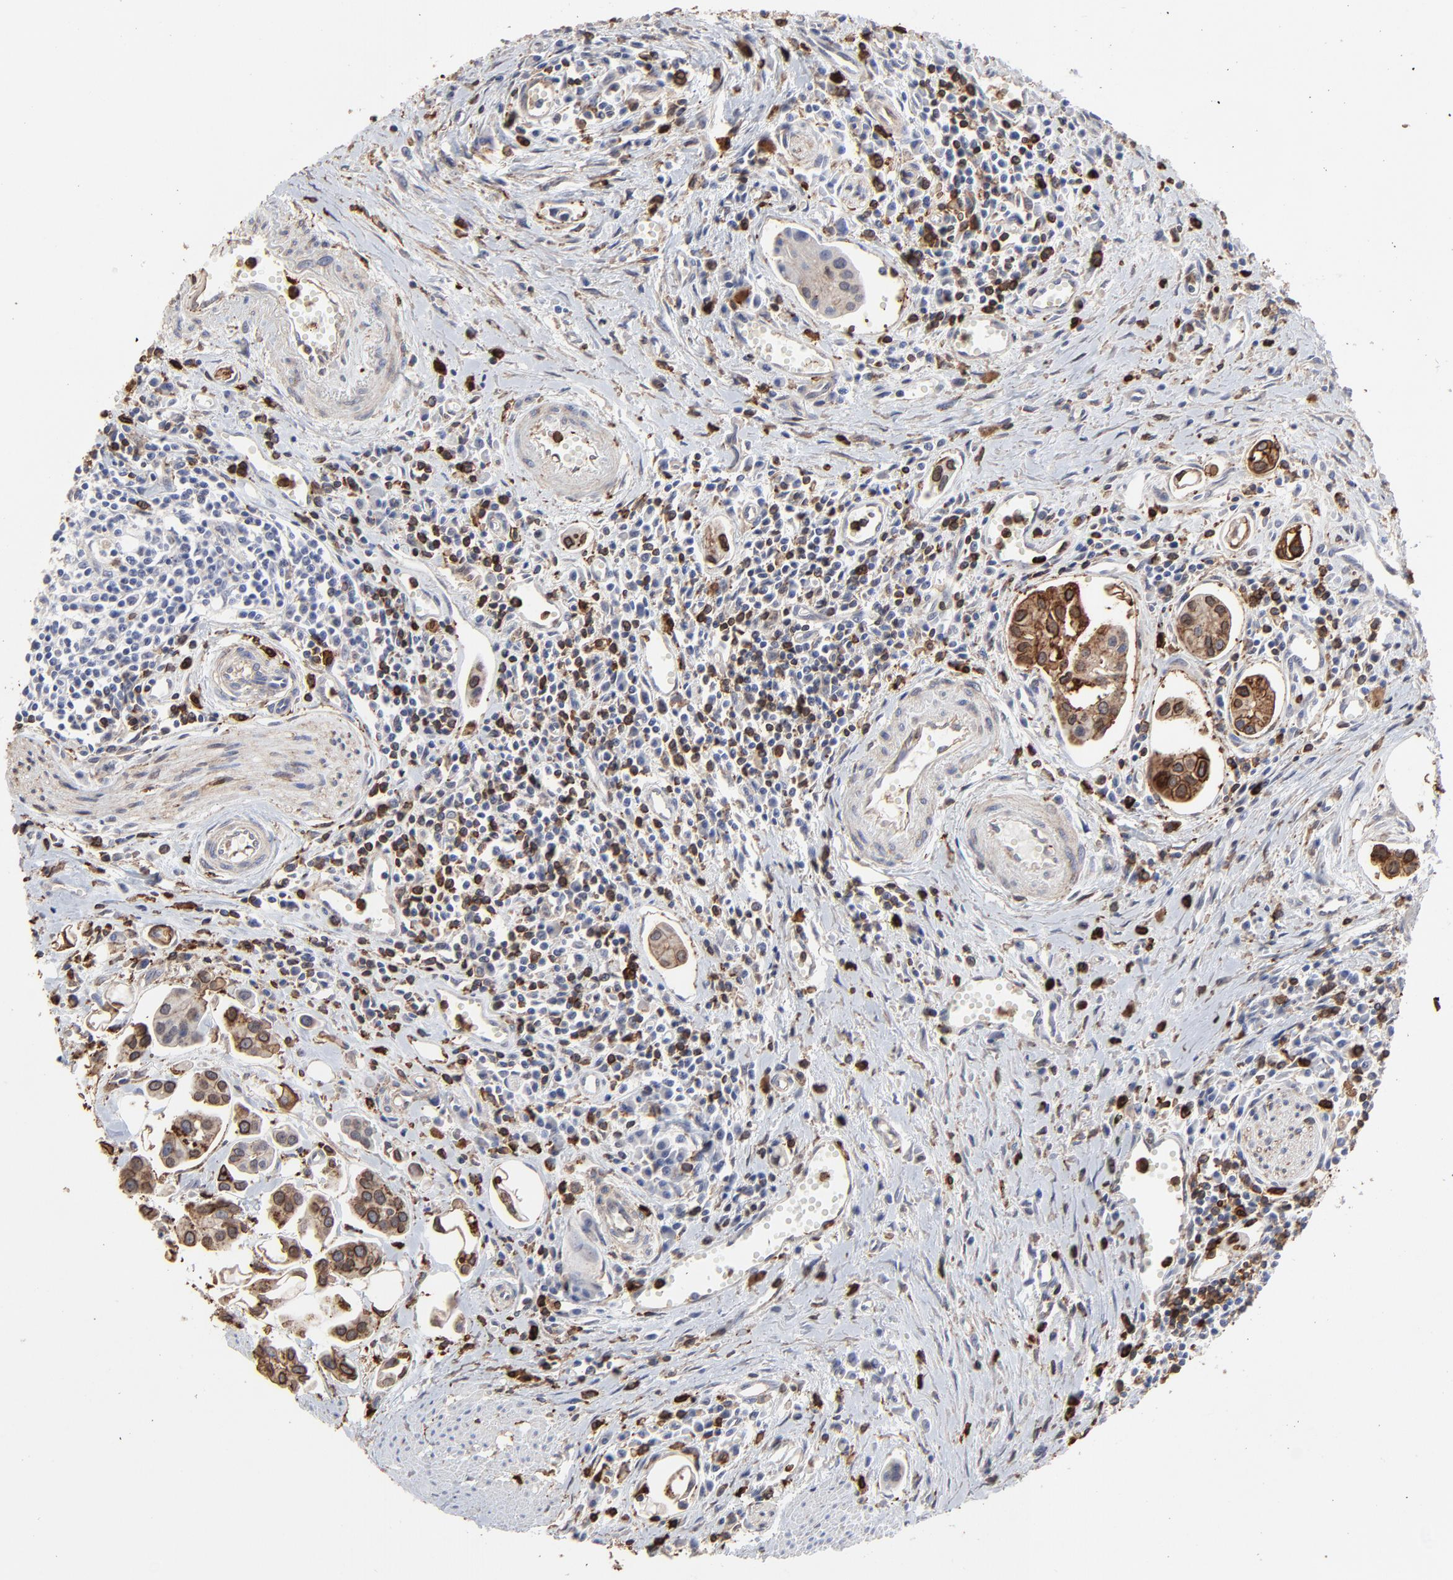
{"staining": {"intensity": "moderate", "quantity": "25%-75%", "location": "cytoplasmic/membranous,nuclear"}, "tissue": "urothelial cancer", "cell_type": "Tumor cells", "image_type": "cancer", "snomed": [{"axis": "morphology", "description": "Urothelial carcinoma, High grade"}, {"axis": "topography", "description": "Urinary bladder"}], "caption": "Immunohistochemistry (DAB) staining of human urothelial carcinoma (high-grade) displays moderate cytoplasmic/membranous and nuclear protein staining in approximately 25%-75% of tumor cells. (brown staining indicates protein expression, while blue staining denotes nuclei).", "gene": "SLC6A14", "patient": {"sex": "male", "age": 66}}